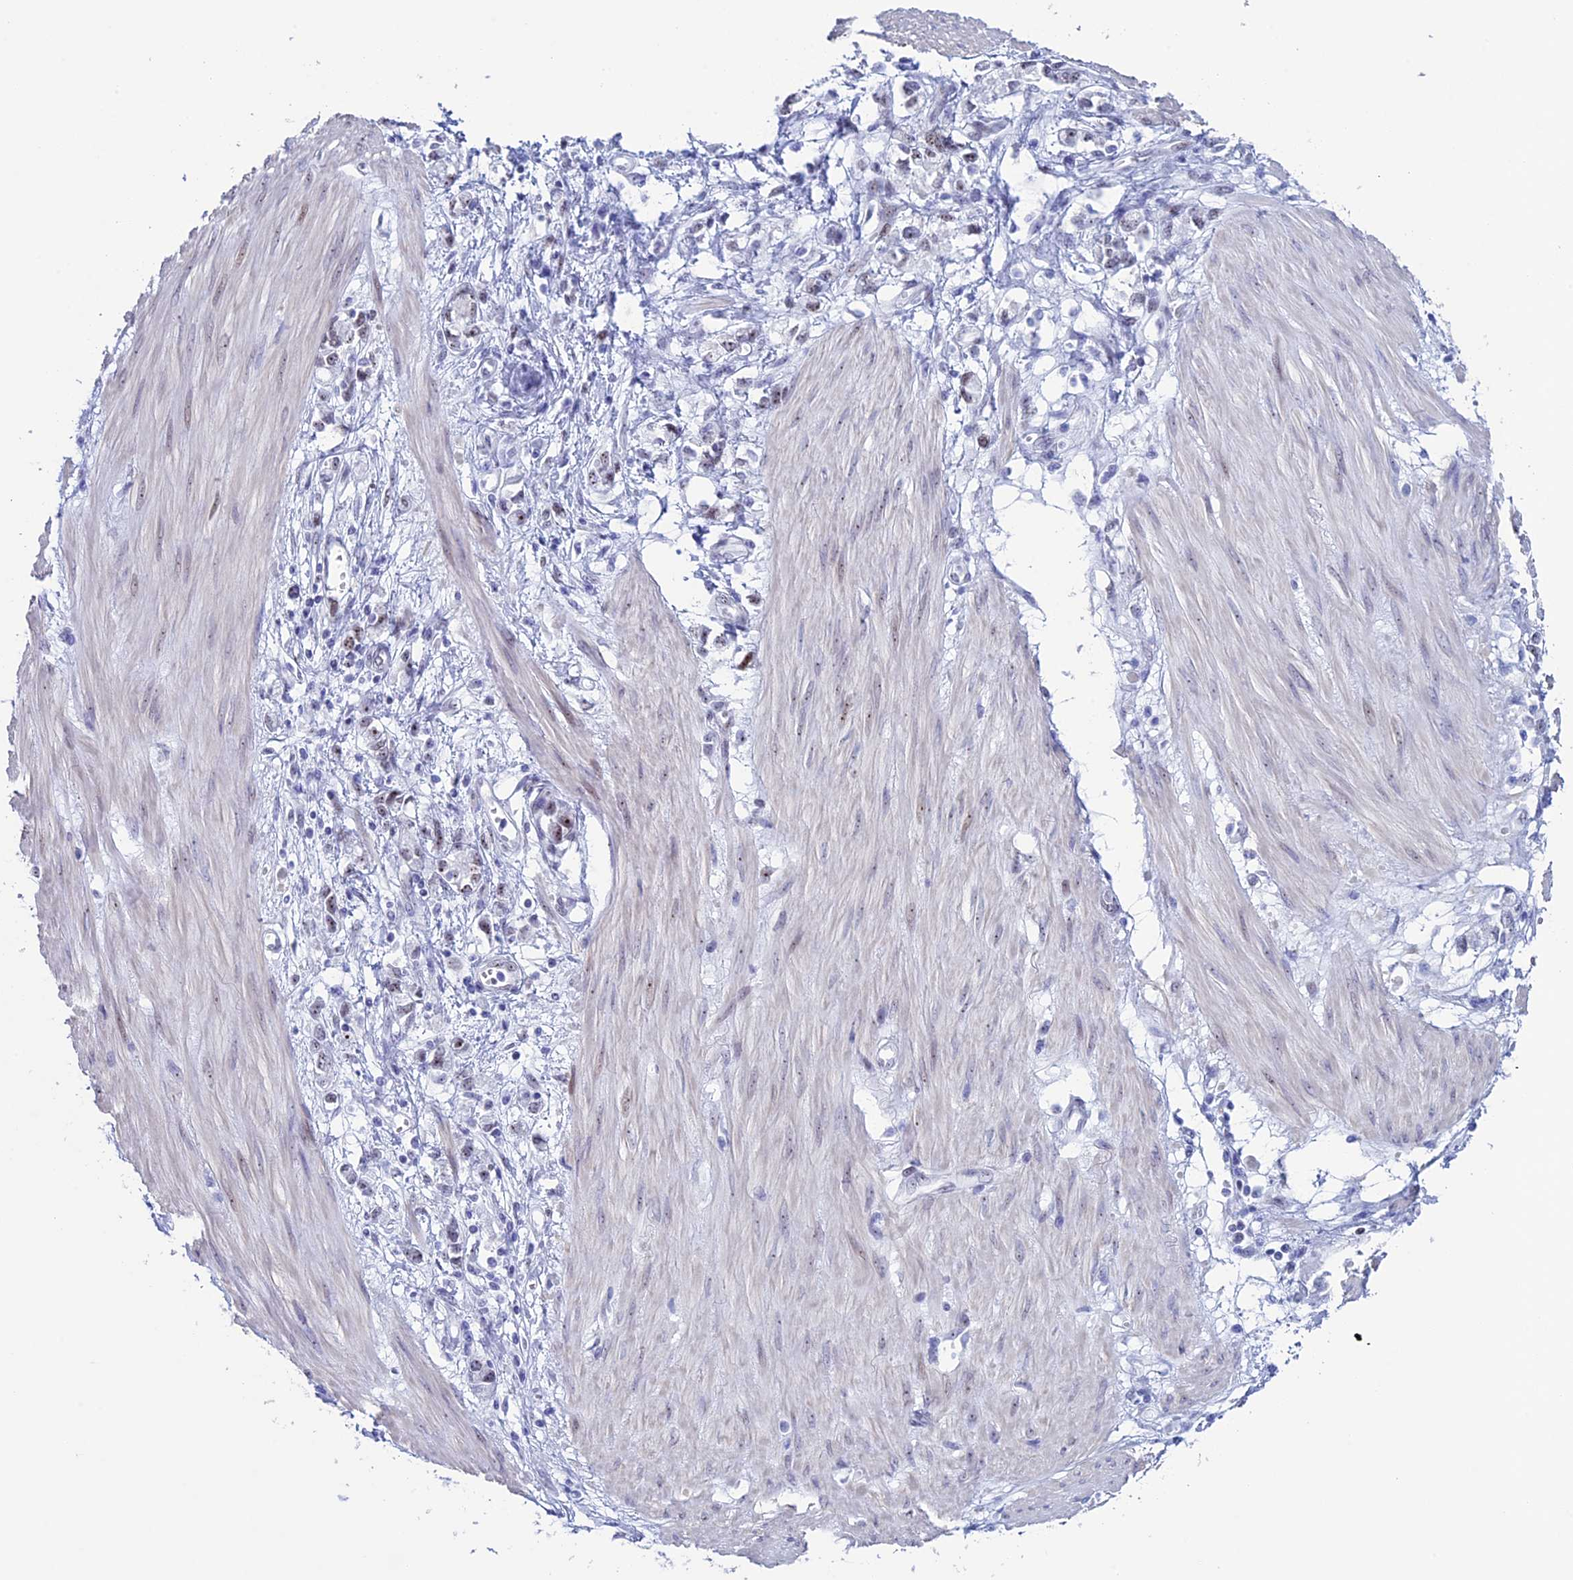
{"staining": {"intensity": "weak", "quantity": "<25%", "location": "nuclear"}, "tissue": "stomach cancer", "cell_type": "Tumor cells", "image_type": "cancer", "snomed": [{"axis": "morphology", "description": "Adenocarcinoma, NOS"}, {"axis": "topography", "description": "Stomach"}], "caption": "This is an immunohistochemistry (IHC) photomicrograph of human stomach cancer (adenocarcinoma). There is no expression in tumor cells.", "gene": "CCDC86", "patient": {"sex": "female", "age": 76}}